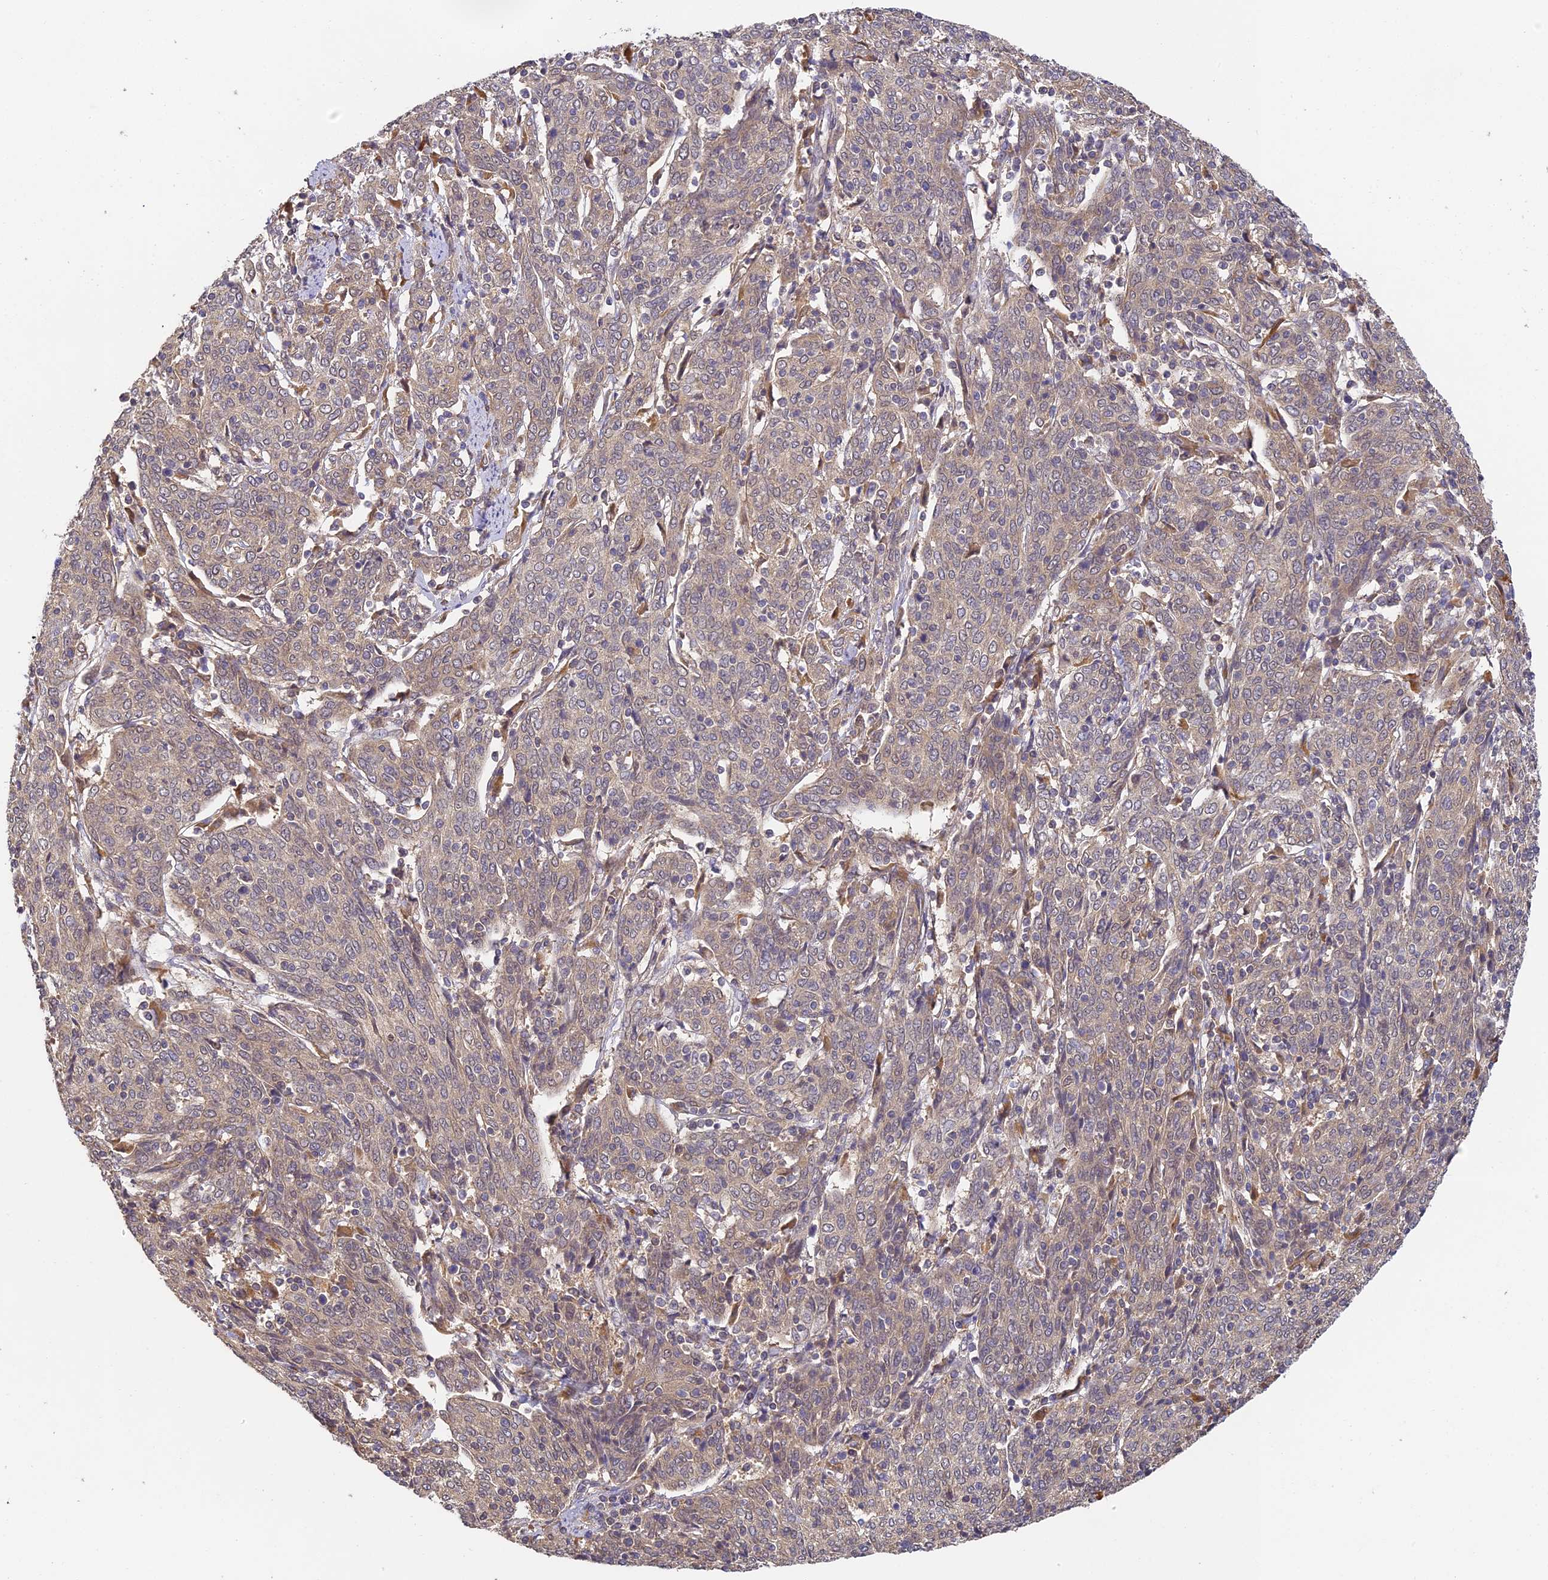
{"staining": {"intensity": "moderate", "quantity": ">75%", "location": "cytoplasmic/membranous"}, "tissue": "cervical cancer", "cell_type": "Tumor cells", "image_type": "cancer", "snomed": [{"axis": "morphology", "description": "Squamous cell carcinoma, NOS"}, {"axis": "topography", "description": "Cervix"}], "caption": "A high-resolution image shows immunohistochemistry staining of cervical squamous cell carcinoma, which demonstrates moderate cytoplasmic/membranous staining in about >75% of tumor cells.", "gene": "YAE1", "patient": {"sex": "female", "age": 67}}